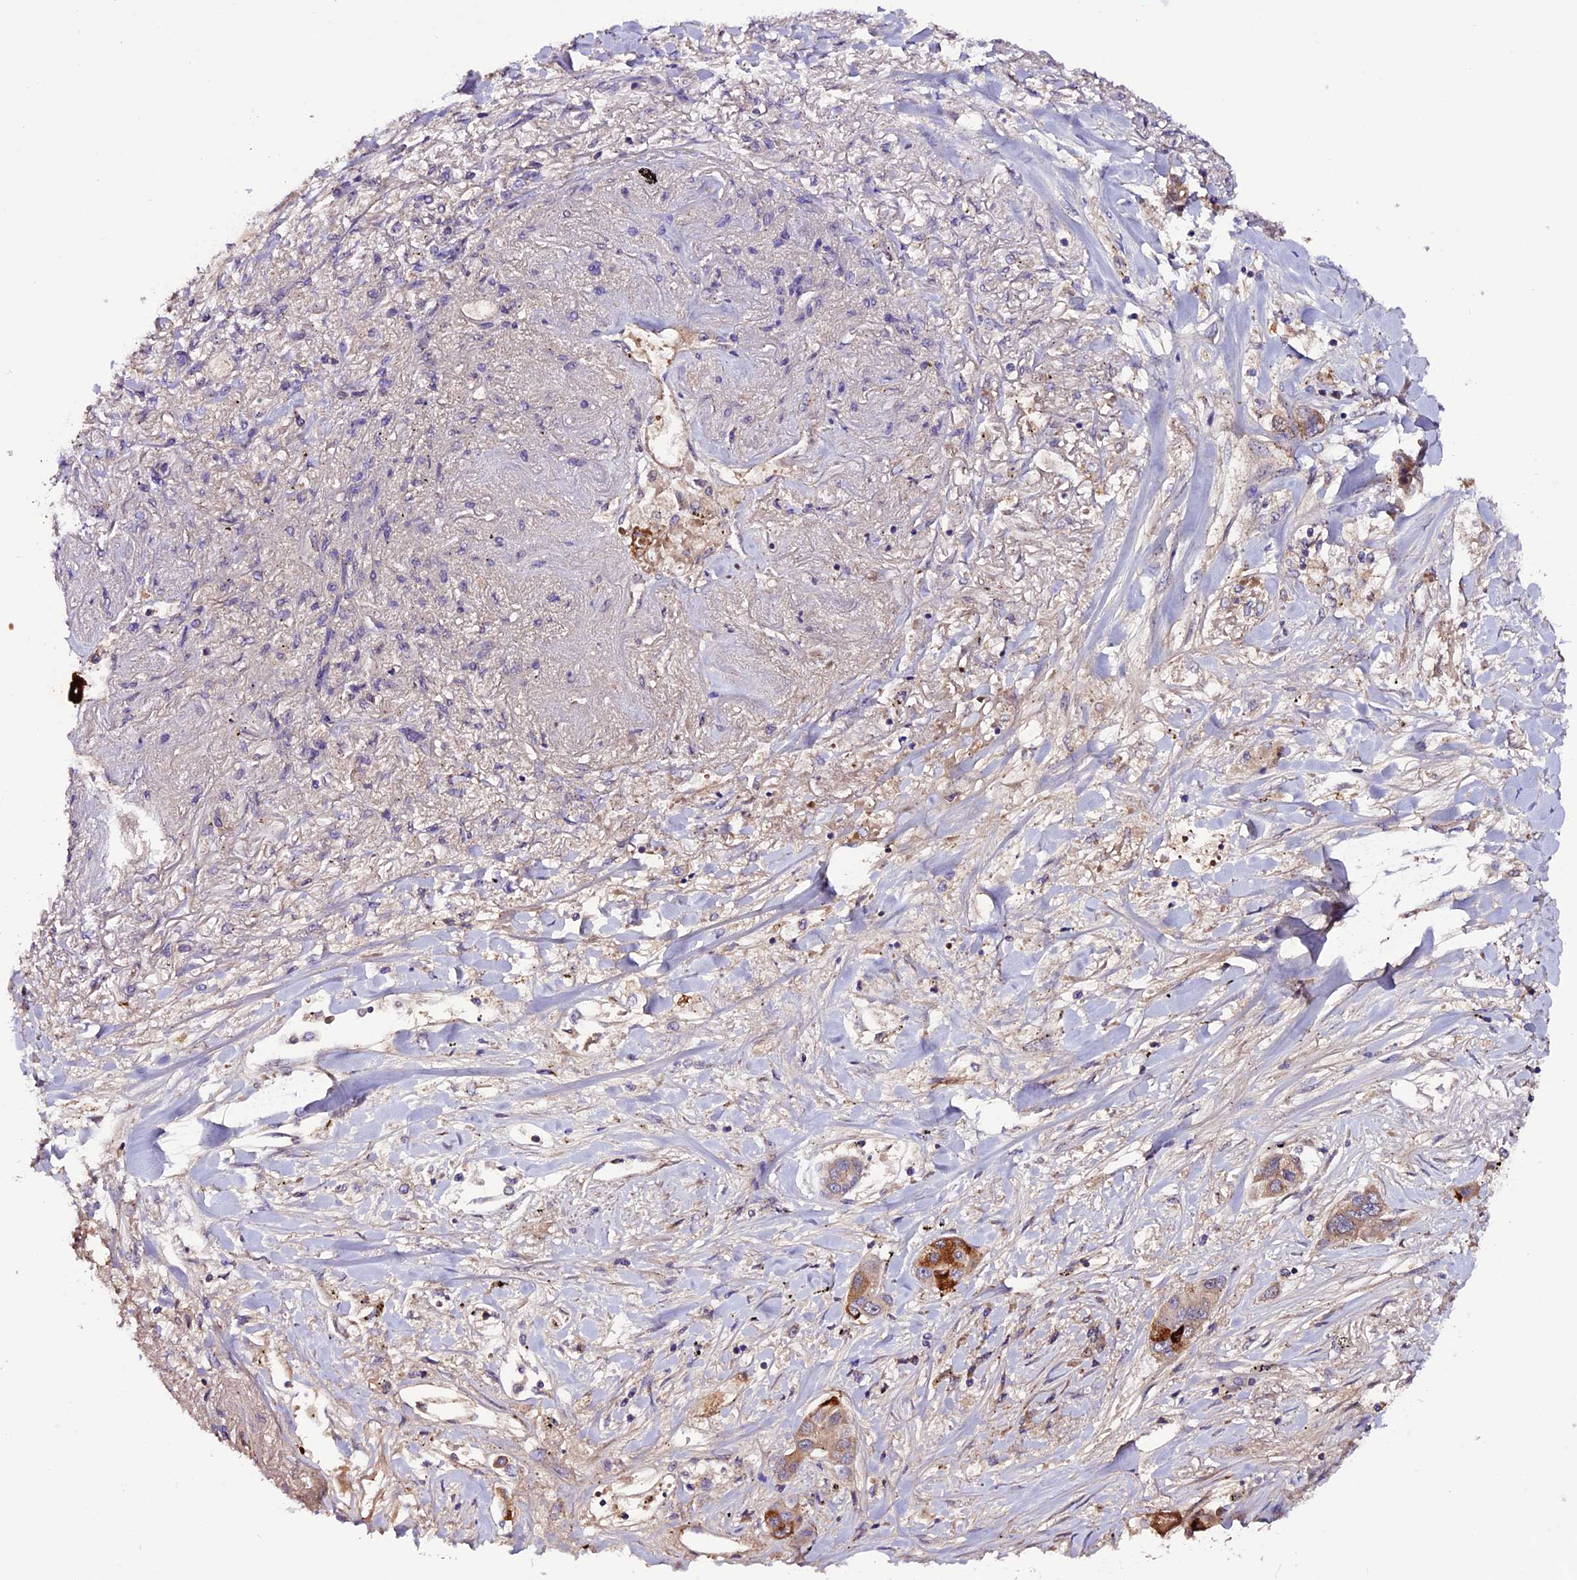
{"staining": {"intensity": "strong", "quantity": "25%-75%", "location": "cytoplasmic/membranous"}, "tissue": "lung cancer", "cell_type": "Tumor cells", "image_type": "cancer", "snomed": [{"axis": "morphology", "description": "Adenocarcinoma, NOS"}, {"axis": "topography", "description": "Lung"}], "caption": "A brown stain highlights strong cytoplasmic/membranous expression of a protein in lung cancer tumor cells.", "gene": "RINL", "patient": {"sex": "male", "age": 49}}